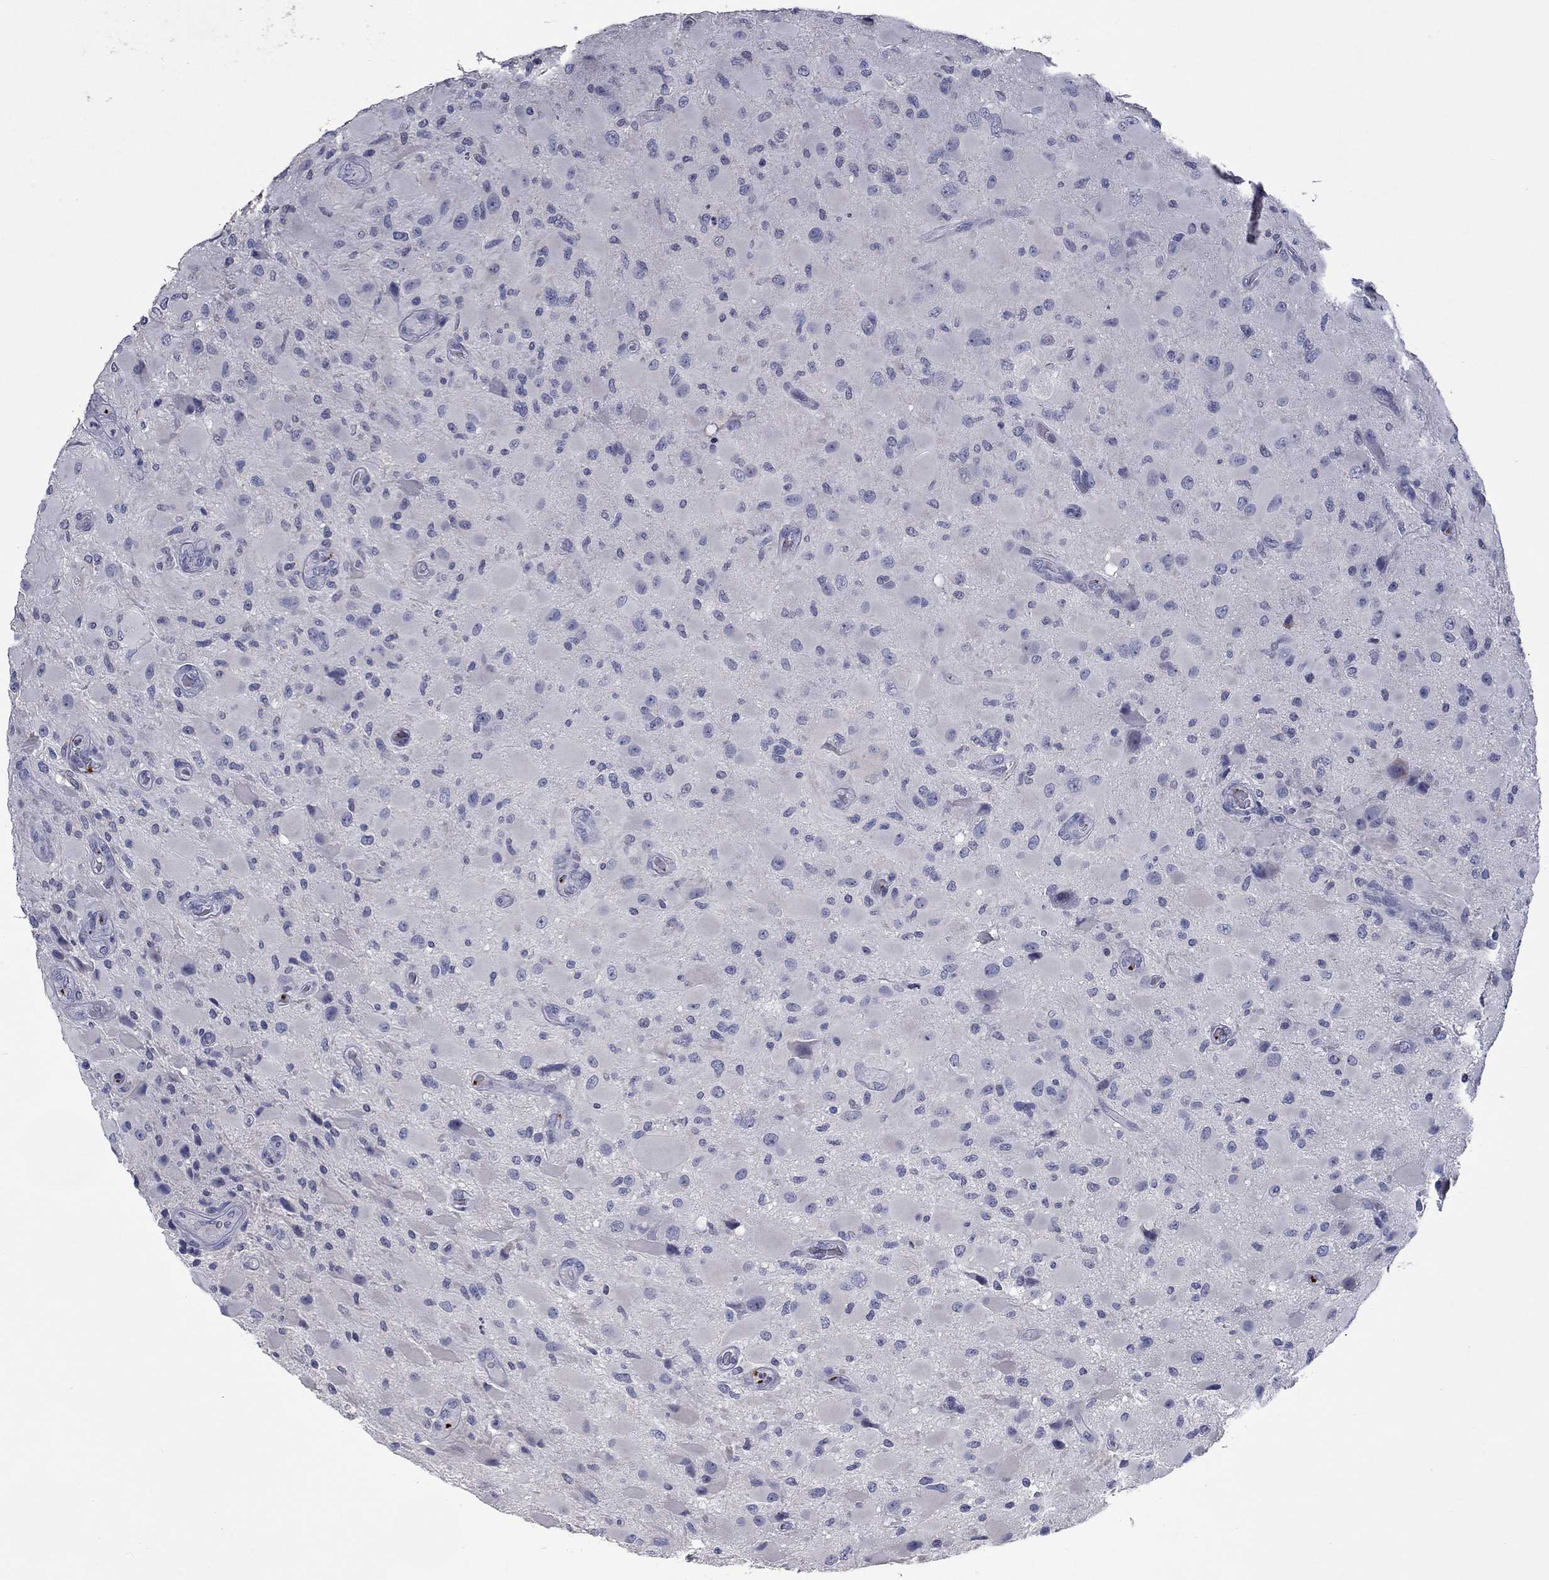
{"staining": {"intensity": "negative", "quantity": "none", "location": "none"}, "tissue": "glioma", "cell_type": "Tumor cells", "image_type": "cancer", "snomed": [{"axis": "morphology", "description": "Glioma, malignant, High grade"}, {"axis": "topography", "description": "Cerebral cortex"}], "caption": "Human glioma stained for a protein using immunohistochemistry (IHC) exhibits no positivity in tumor cells.", "gene": "PLEK", "patient": {"sex": "male", "age": 35}}